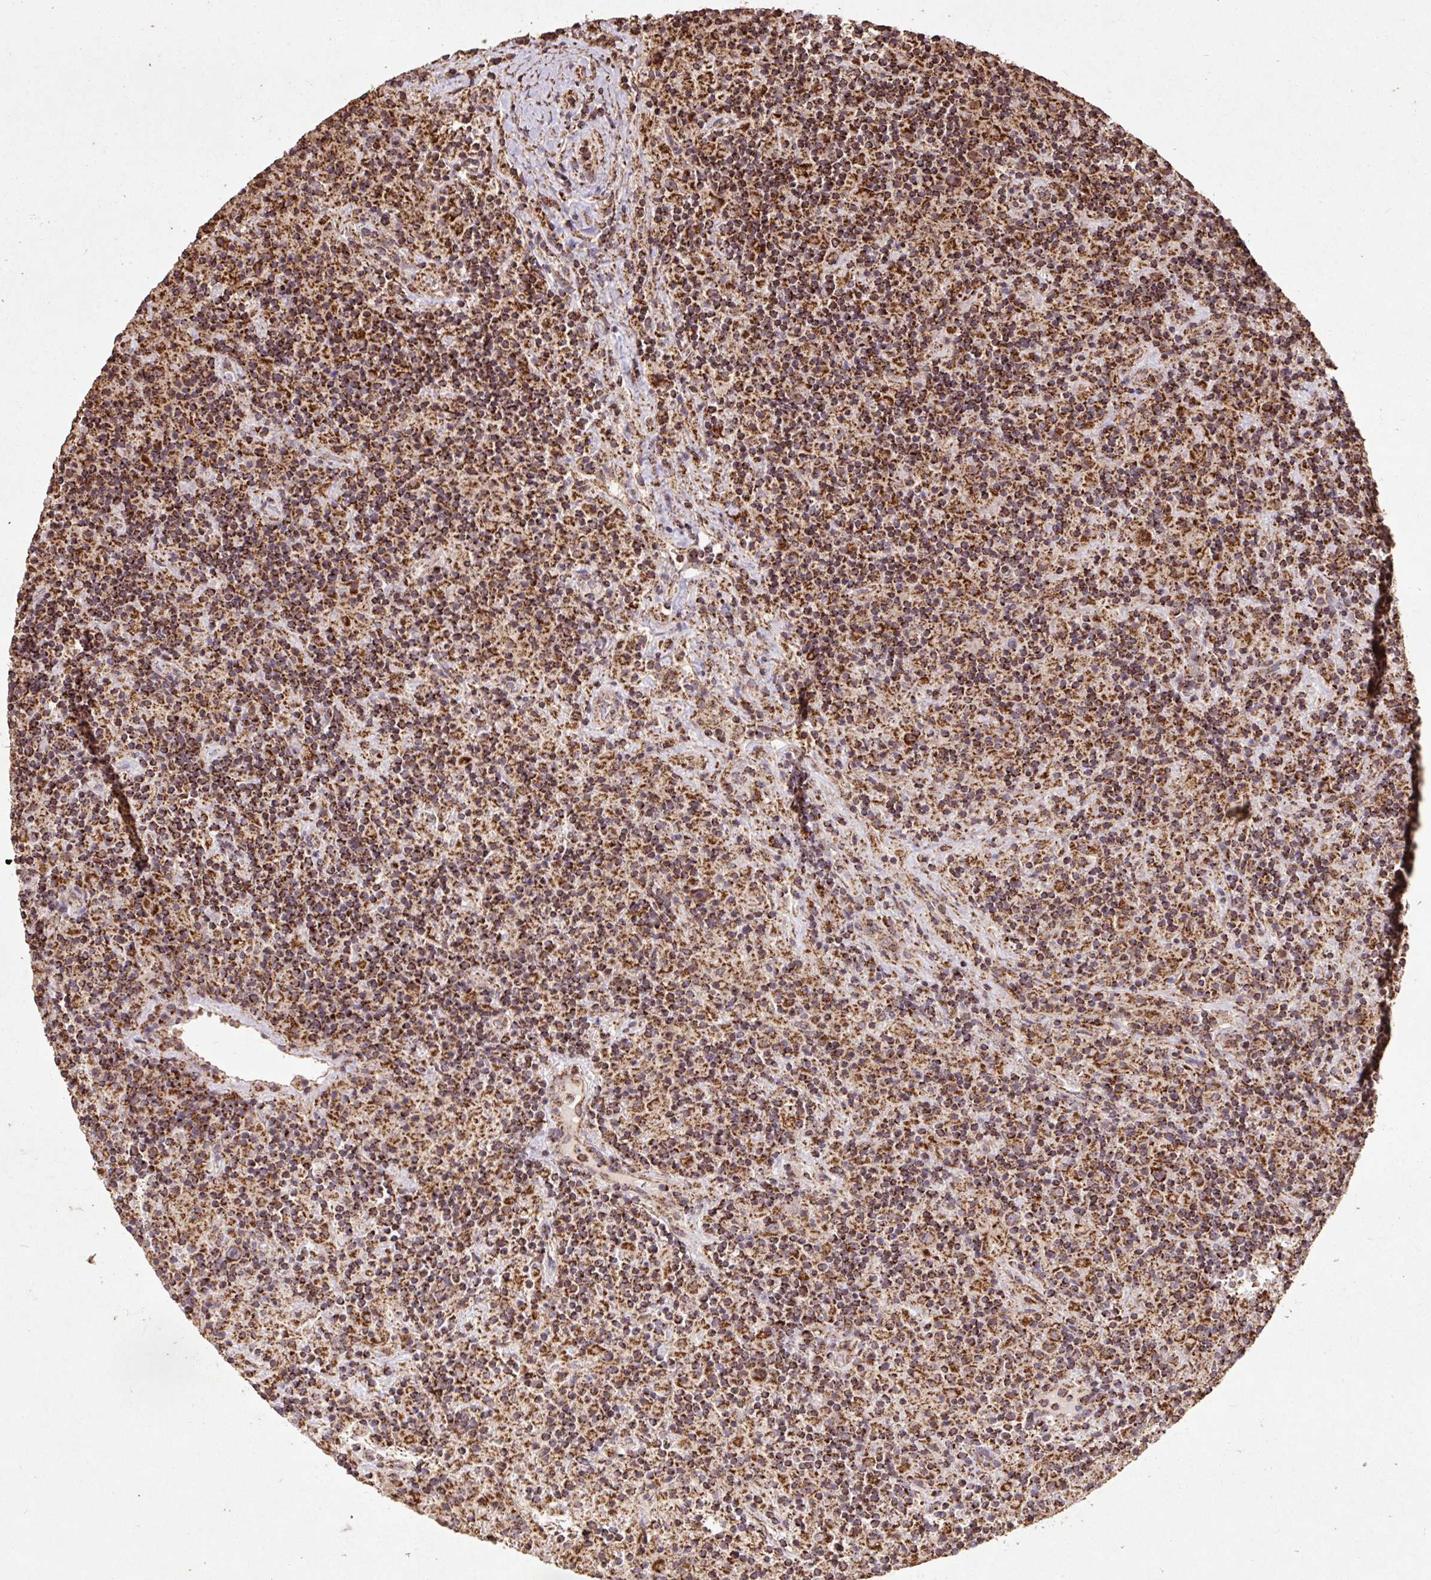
{"staining": {"intensity": "moderate", "quantity": ">75%", "location": "cytoplasmic/membranous"}, "tissue": "lymphoma", "cell_type": "Tumor cells", "image_type": "cancer", "snomed": [{"axis": "morphology", "description": "Hodgkin's disease, NOS"}, {"axis": "topography", "description": "Lymph node"}], "caption": "About >75% of tumor cells in human Hodgkin's disease demonstrate moderate cytoplasmic/membranous protein expression as visualized by brown immunohistochemical staining.", "gene": "ATP5F1A", "patient": {"sex": "male", "age": 70}}